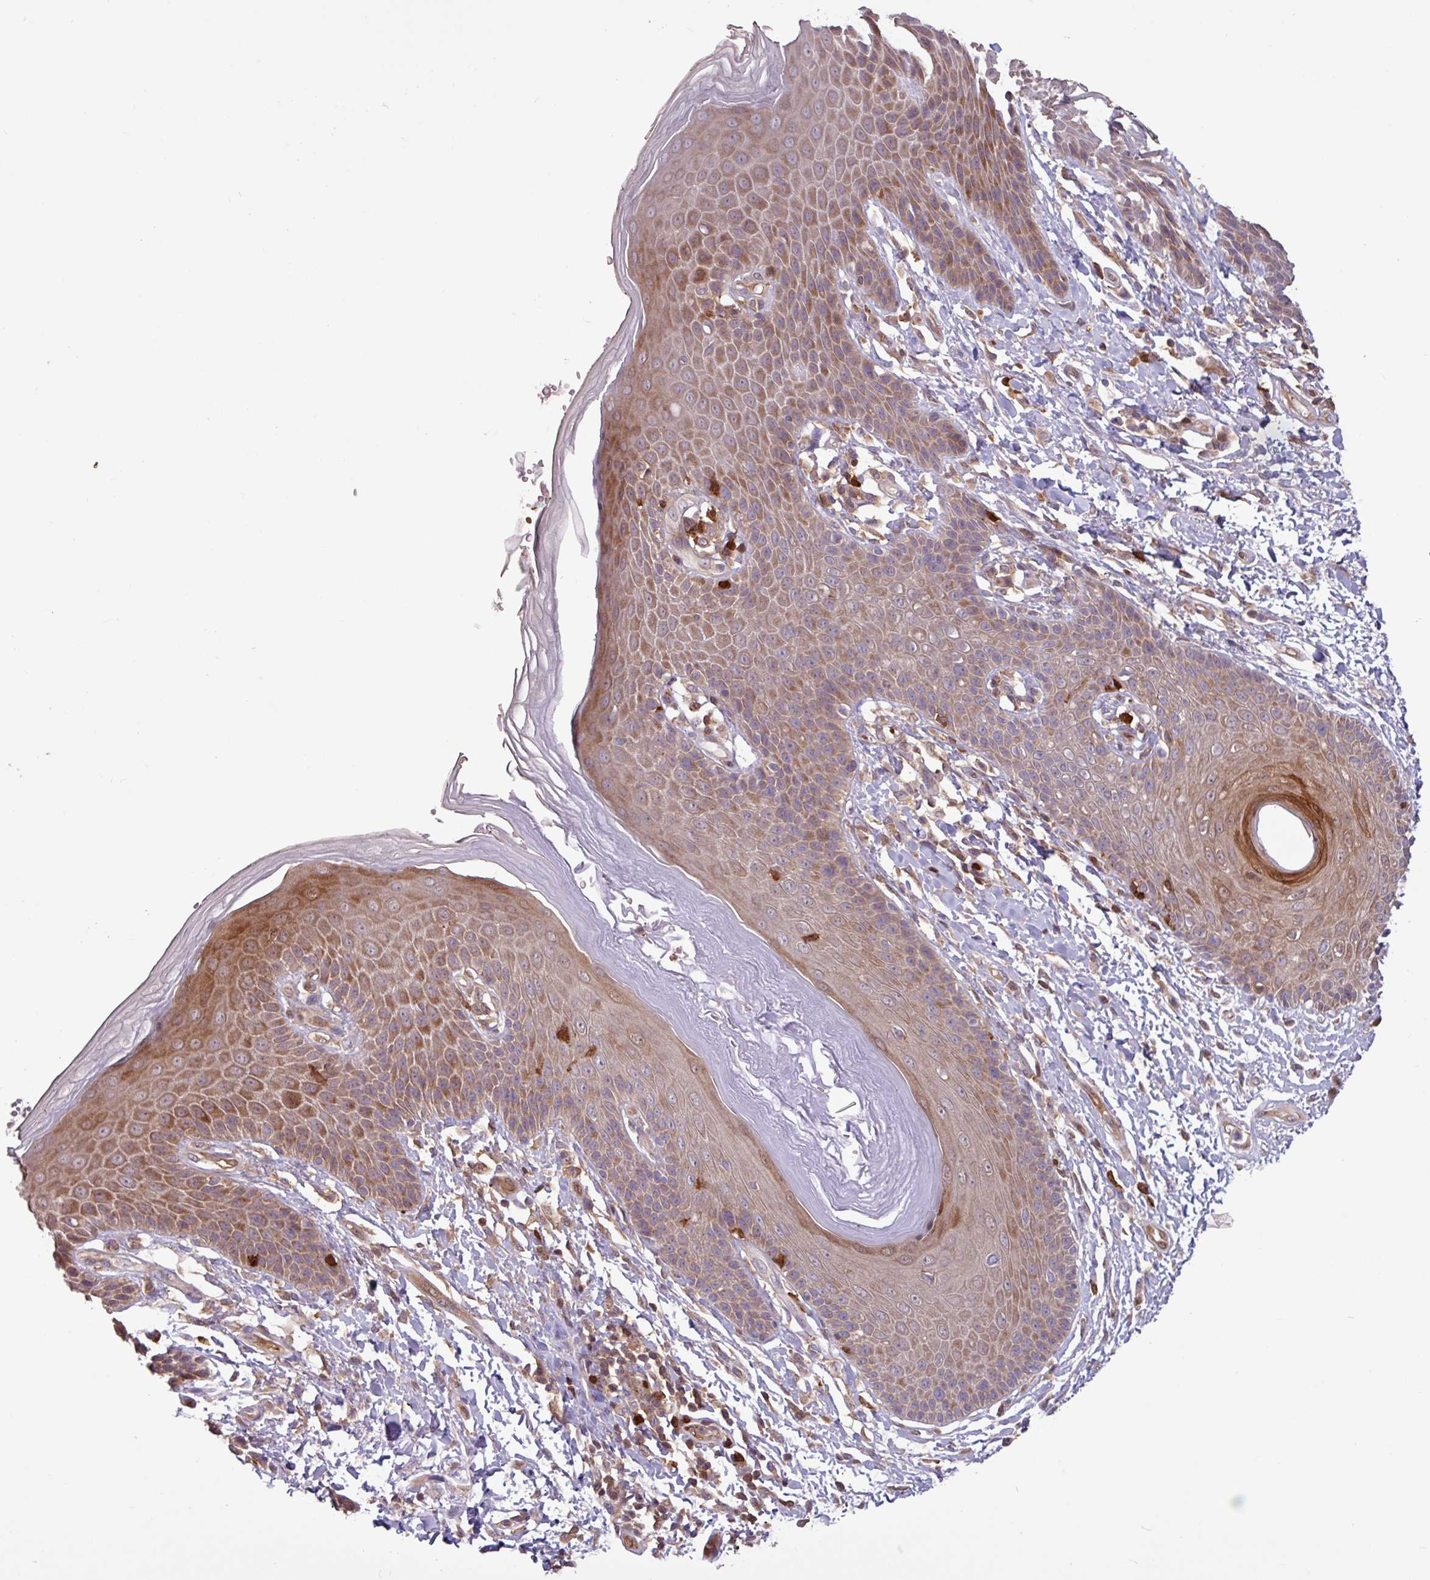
{"staining": {"intensity": "moderate", "quantity": ">75%", "location": "cytoplasmic/membranous"}, "tissue": "skin", "cell_type": "Epidermal cells", "image_type": "normal", "snomed": [{"axis": "morphology", "description": "Normal tissue, NOS"}, {"axis": "topography", "description": "Peripheral nerve tissue"}], "caption": "Skin stained for a protein (brown) exhibits moderate cytoplasmic/membranous positive positivity in about >75% of epidermal cells.", "gene": "SEC61G", "patient": {"sex": "male", "age": 51}}